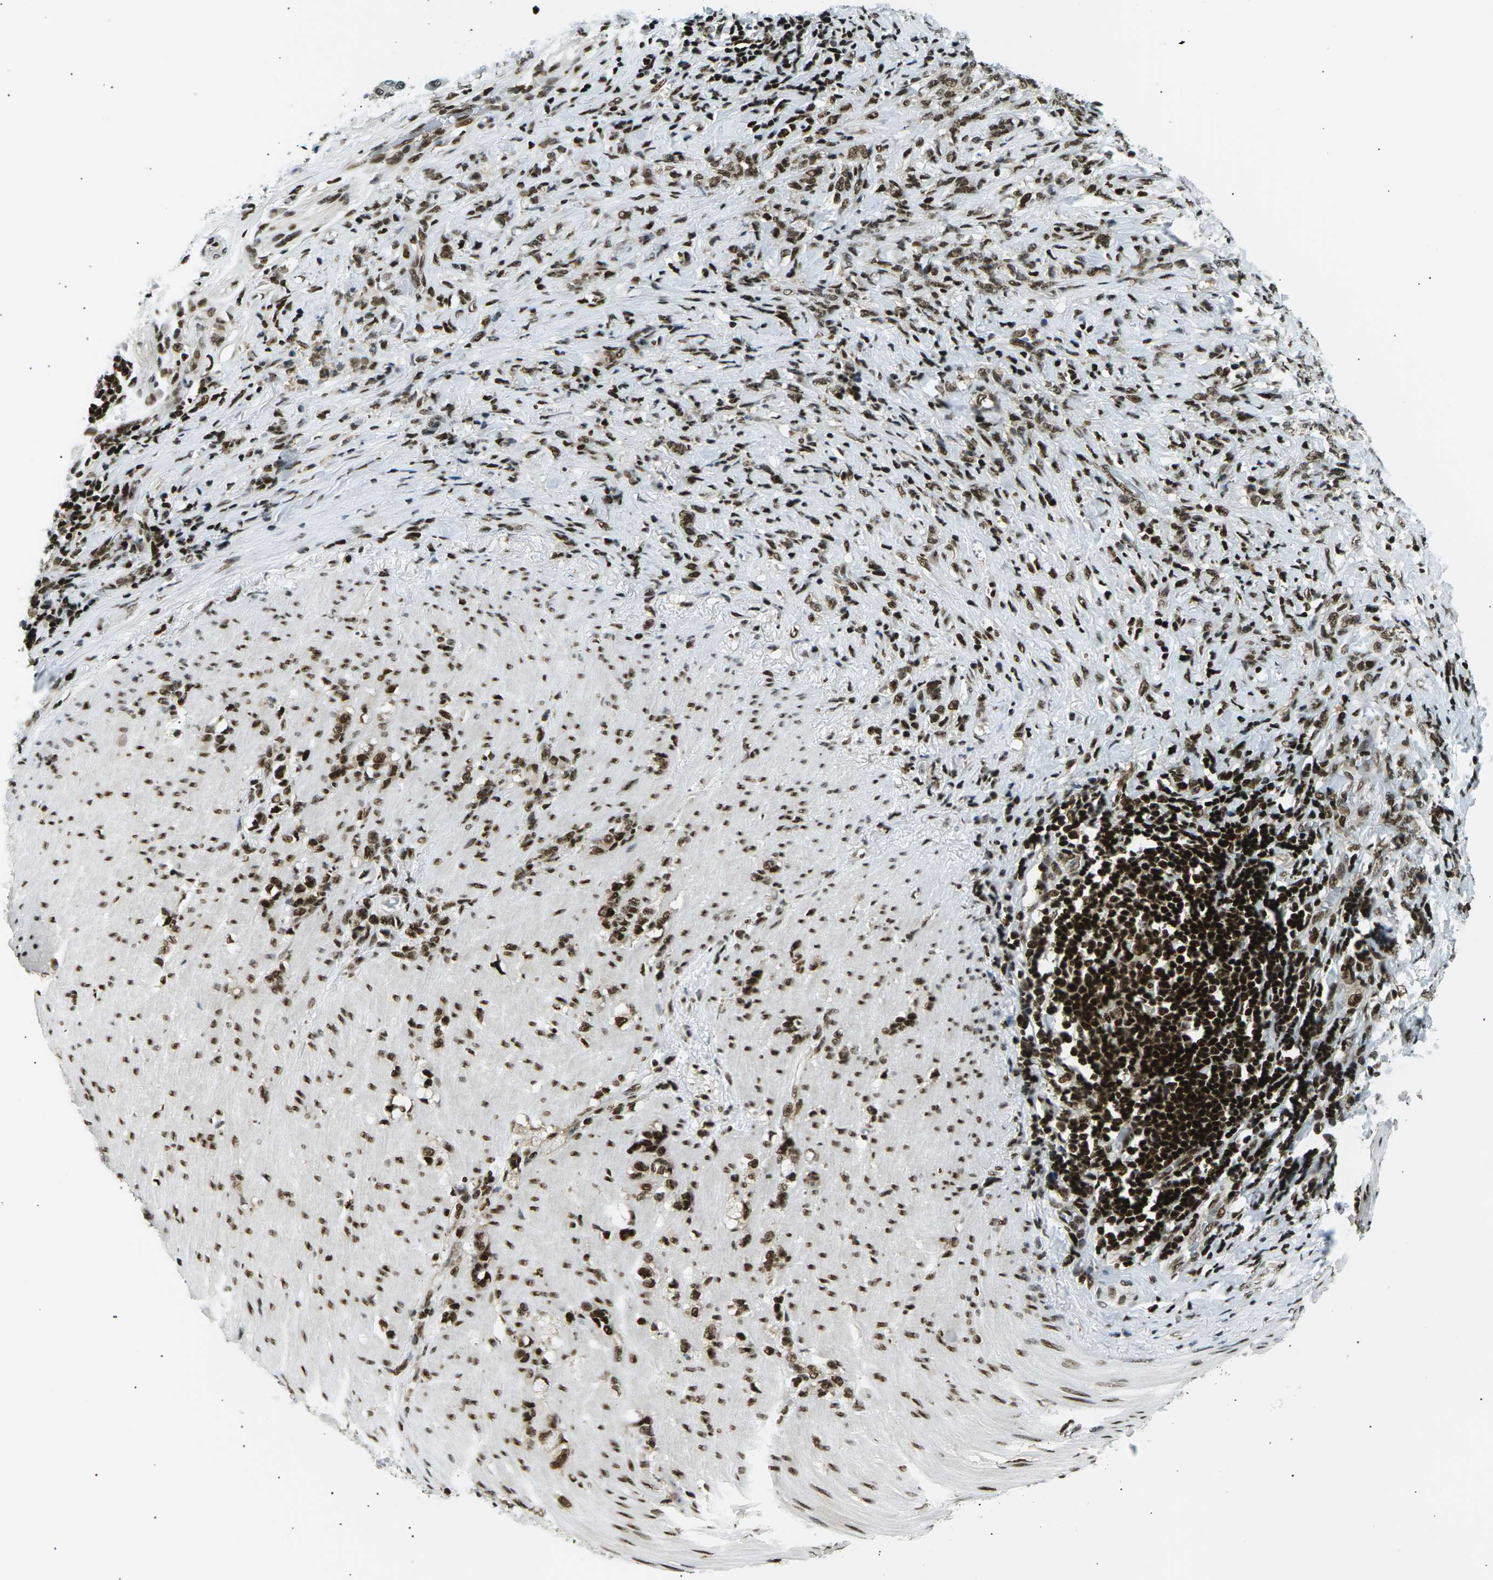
{"staining": {"intensity": "strong", "quantity": ">75%", "location": "nuclear"}, "tissue": "stomach cancer", "cell_type": "Tumor cells", "image_type": "cancer", "snomed": [{"axis": "morphology", "description": "Adenocarcinoma, NOS"}, {"axis": "topography", "description": "Stomach, lower"}], "caption": "Stomach adenocarcinoma tissue exhibits strong nuclear positivity in about >75% of tumor cells, visualized by immunohistochemistry.", "gene": "RPA2", "patient": {"sex": "male", "age": 88}}